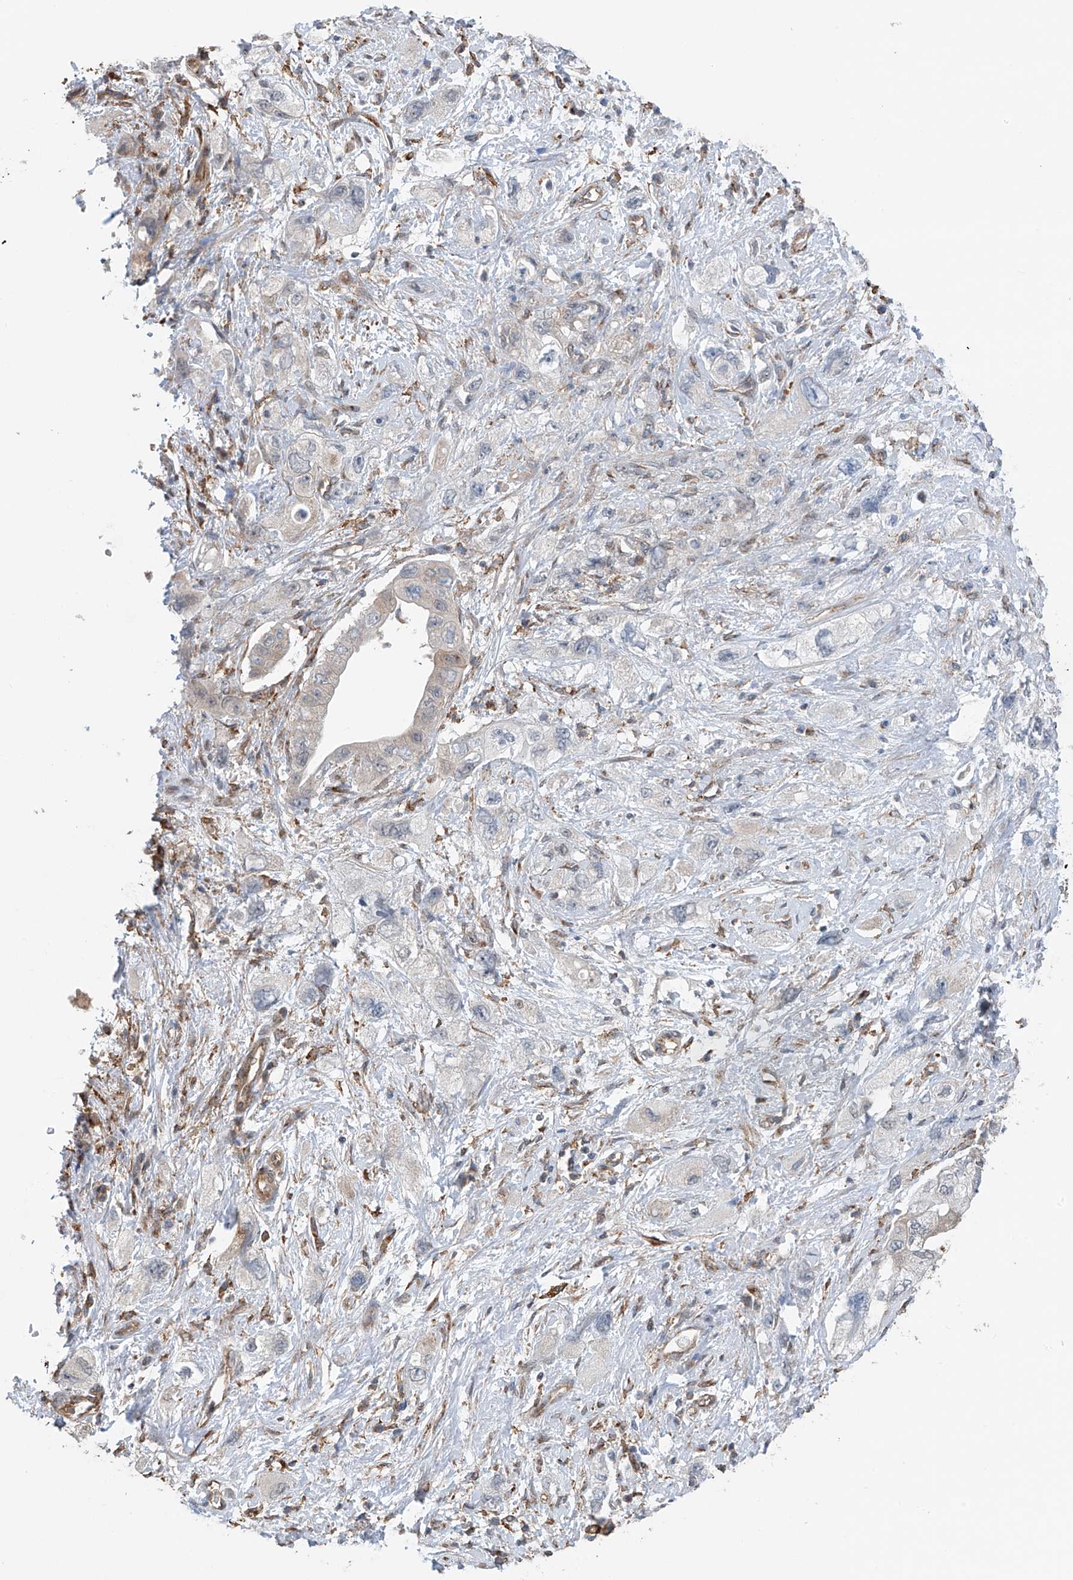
{"staining": {"intensity": "negative", "quantity": "none", "location": "none"}, "tissue": "pancreatic cancer", "cell_type": "Tumor cells", "image_type": "cancer", "snomed": [{"axis": "morphology", "description": "Adenocarcinoma, NOS"}, {"axis": "topography", "description": "Pancreas"}], "caption": "Adenocarcinoma (pancreatic) was stained to show a protein in brown. There is no significant positivity in tumor cells.", "gene": "ZNF189", "patient": {"sex": "female", "age": 73}}